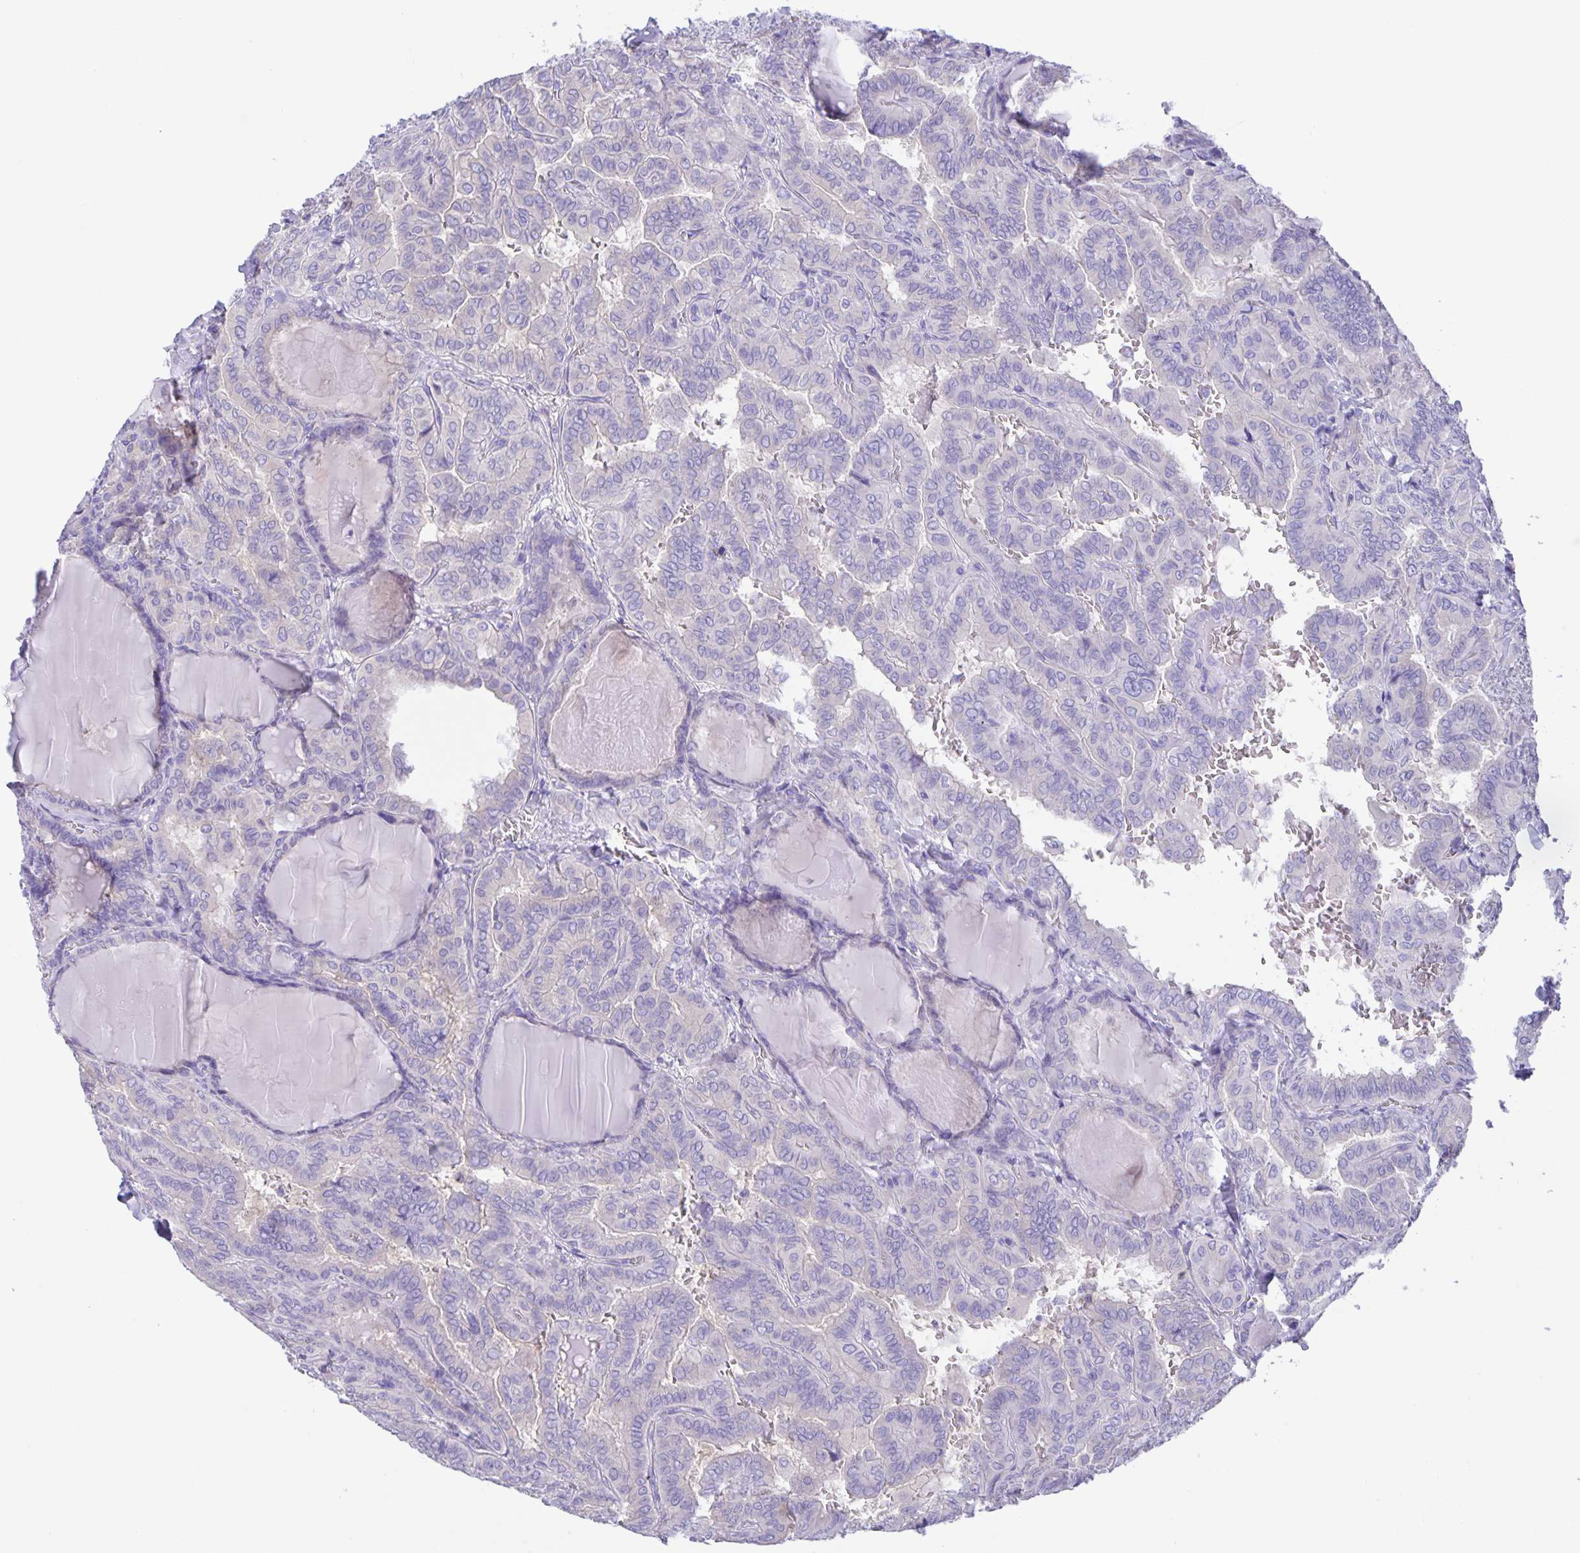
{"staining": {"intensity": "negative", "quantity": "none", "location": "none"}, "tissue": "thyroid cancer", "cell_type": "Tumor cells", "image_type": "cancer", "snomed": [{"axis": "morphology", "description": "Papillary adenocarcinoma, NOS"}, {"axis": "topography", "description": "Thyroid gland"}], "caption": "Tumor cells are negative for brown protein staining in thyroid cancer (papillary adenocarcinoma).", "gene": "CAPSL", "patient": {"sex": "female", "age": 46}}